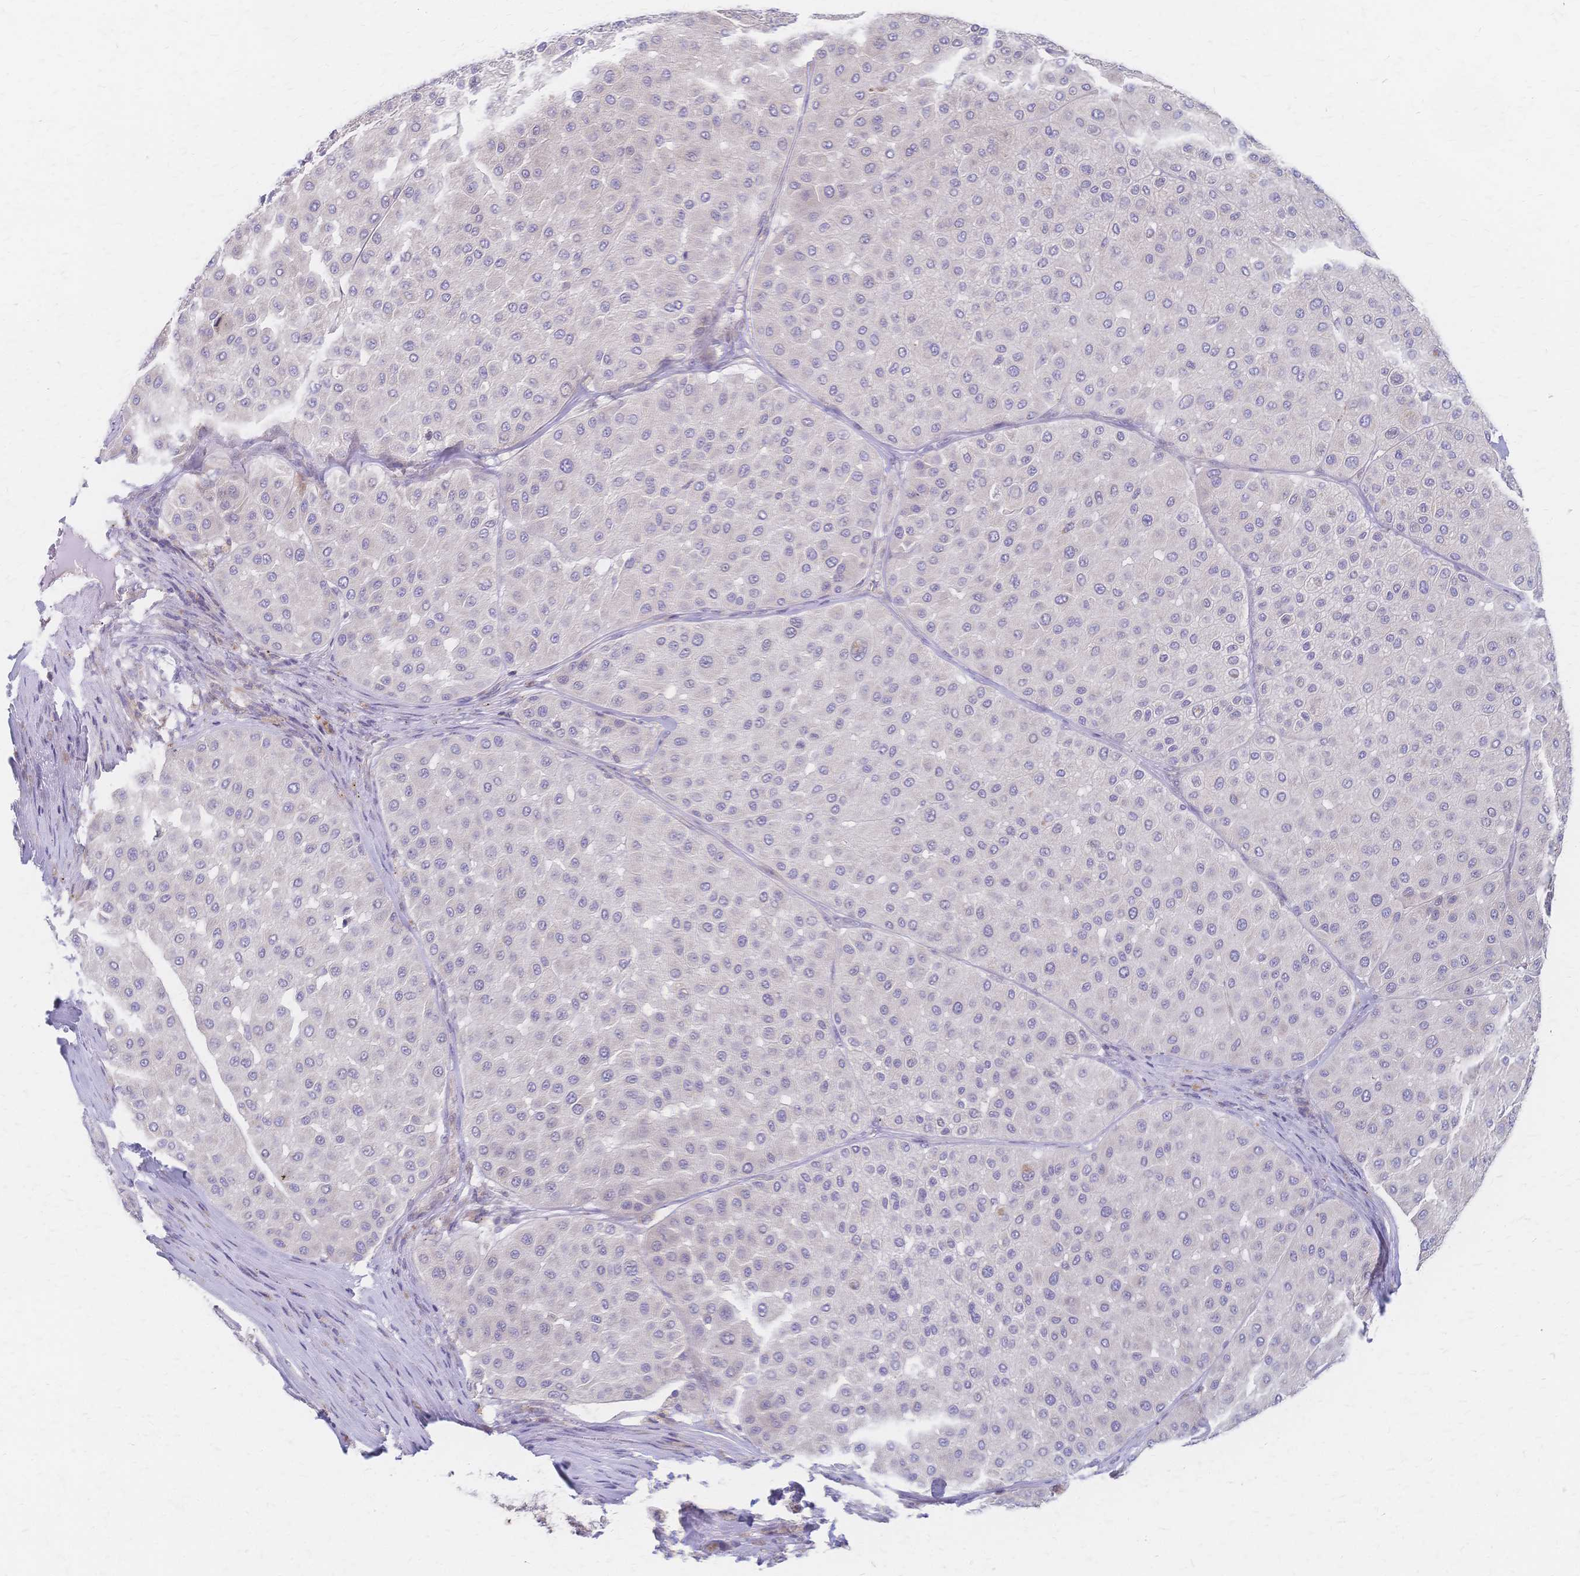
{"staining": {"intensity": "negative", "quantity": "none", "location": "none"}, "tissue": "melanoma", "cell_type": "Tumor cells", "image_type": "cancer", "snomed": [{"axis": "morphology", "description": "Malignant melanoma, Metastatic site"}, {"axis": "topography", "description": "Smooth muscle"}], "caption": "Human melanoma stained for a protein using immunohistochemistry shows no positivity in tumor cells.", "gene": "CYB5A", "patient": {"sex": "male", "age": 41}}